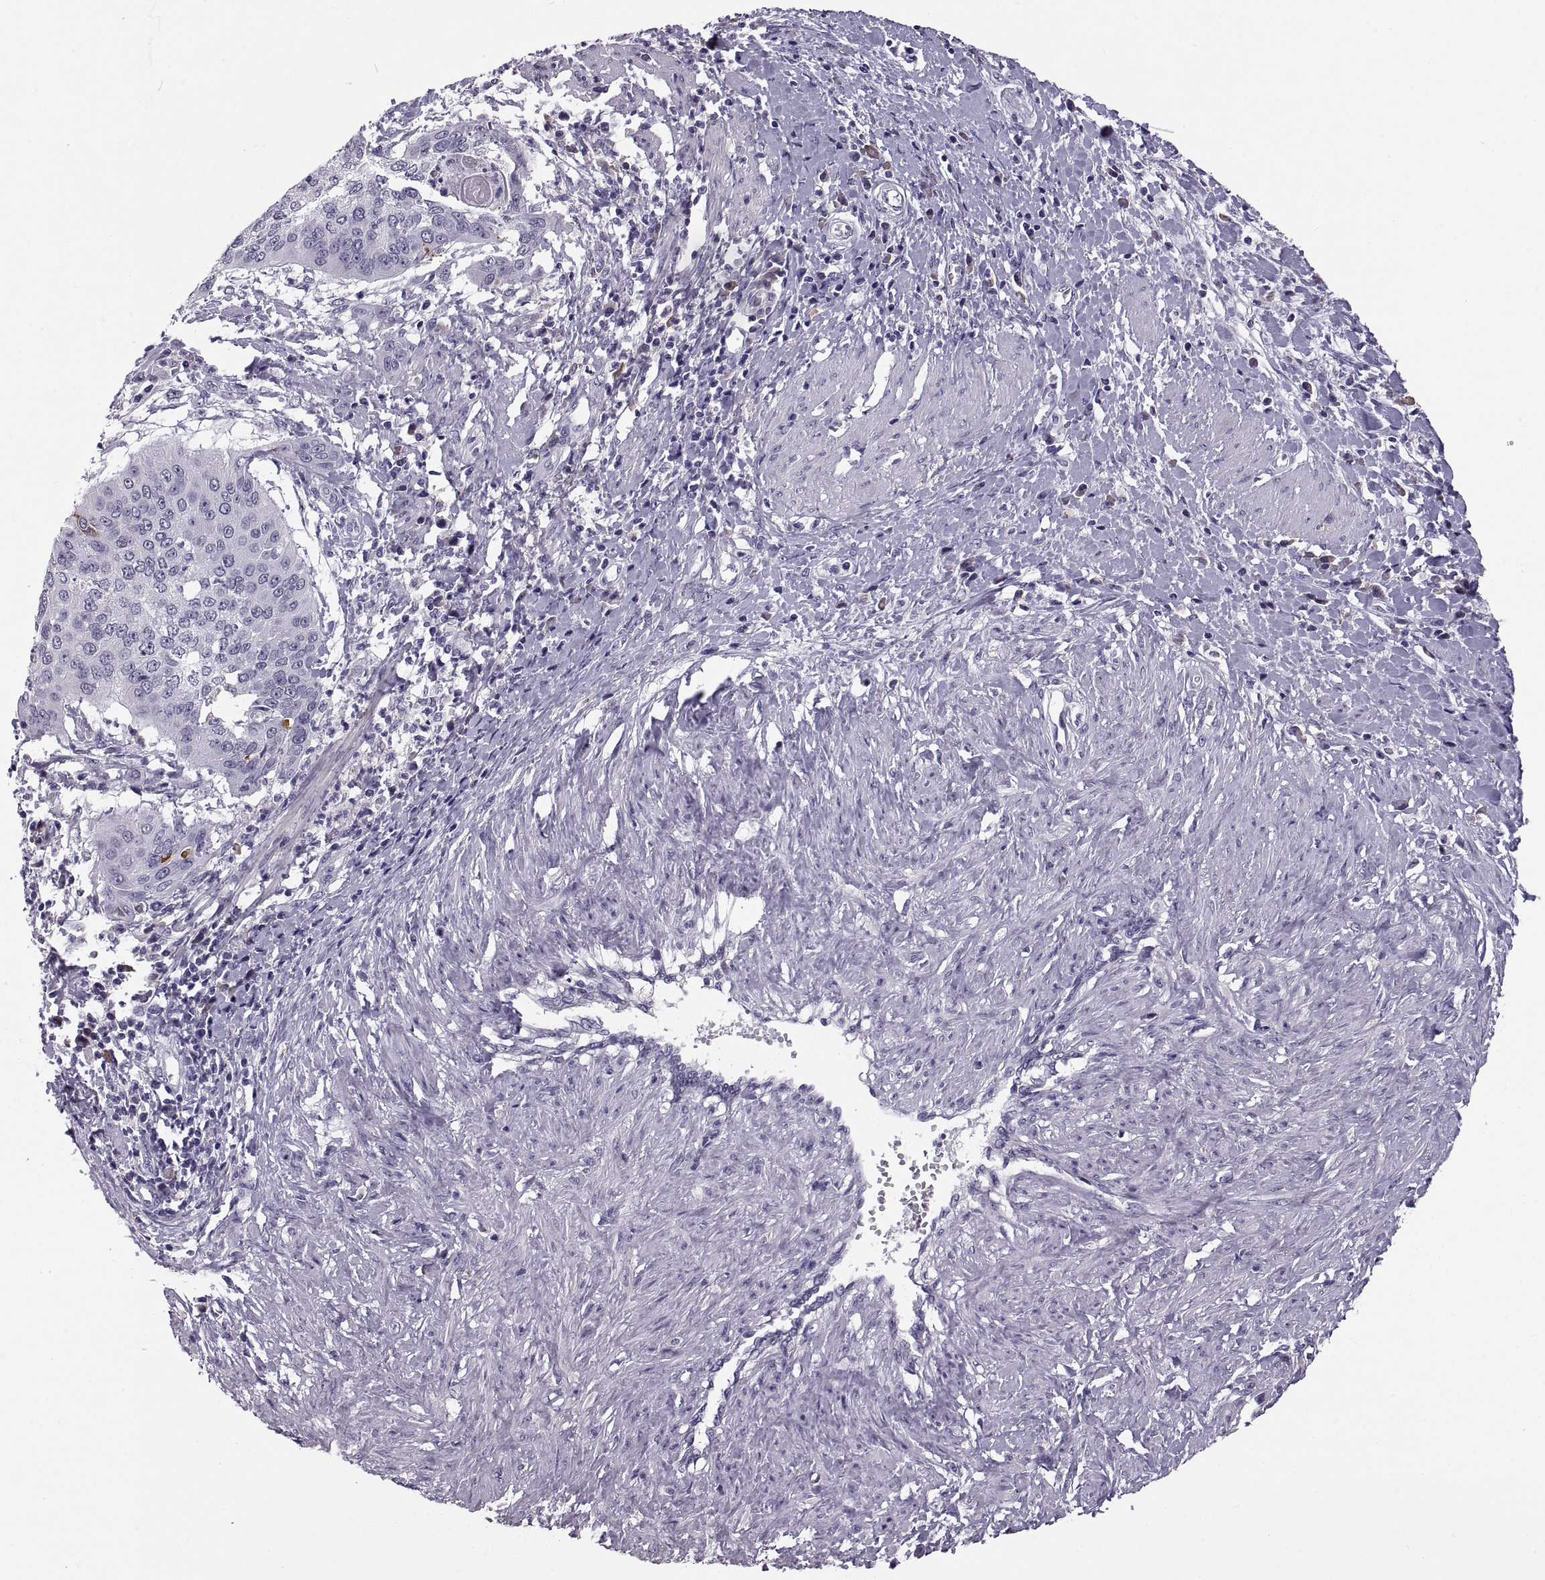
{"staining": {"intensity": "negative", "quantity": "none", "location": "none"}, "tissue": "cervical cancer", "cell_type": "Tumor cells", "image_type": "cancer", "snomed": [{"axis": "morphology", "description": "Squamous cell carcinoma, NOS"}, {"axis": "topography", "description": "Cervix"}], "caption": "This is an immunohistochemistry histopathology image of human squamous cell carcinoma (cervical). There is no expression in tumor cells.", "gene": "MAGEB18", "patient": {"sex": "female", "age": 39}}